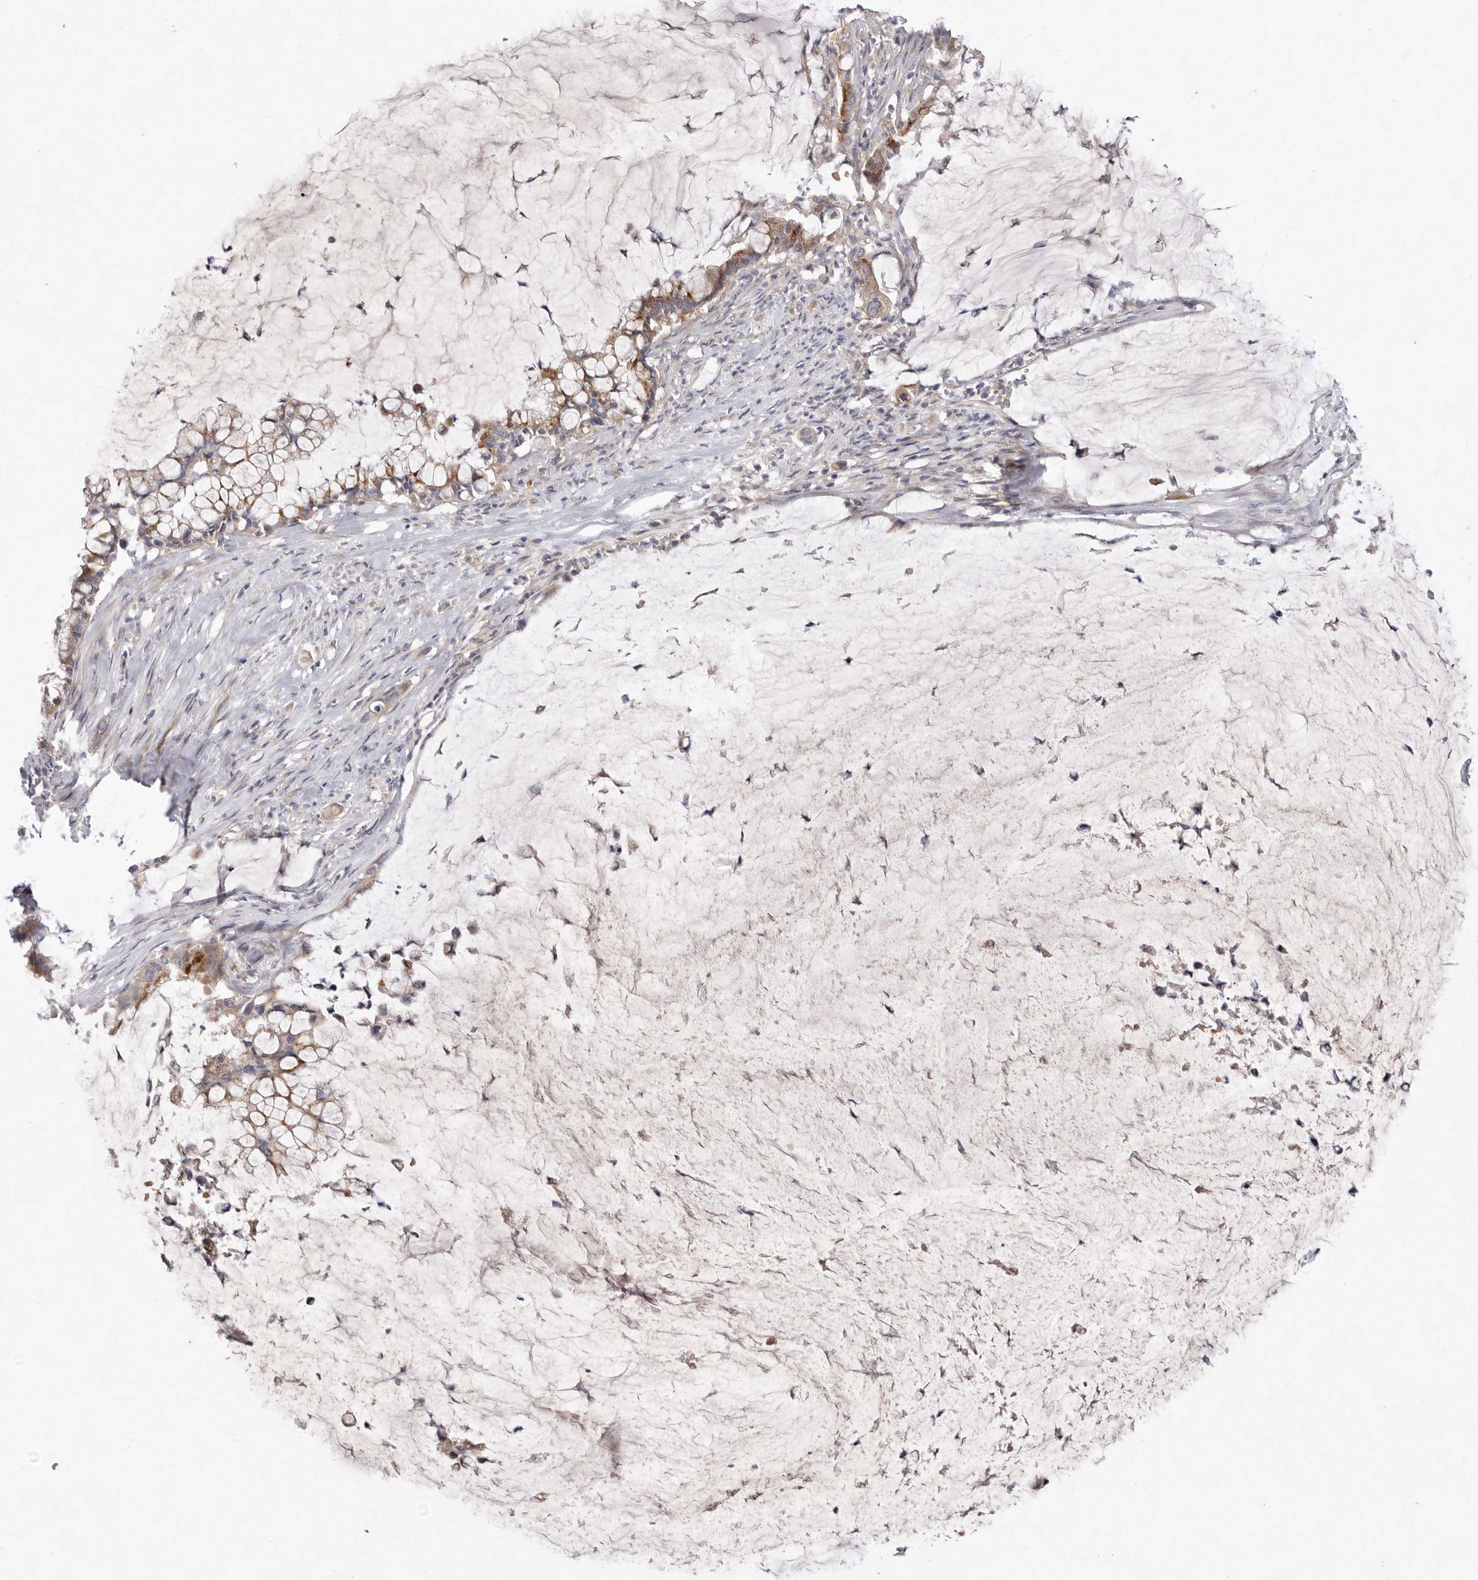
{"staining": {"intensity": "moderate", "quantity": ">75%", "location": "cytoplasmic/membranous"}, "tissue": "pancreatic cancer", "cell_type": "Tumor cells", "image_type": "cancer", "snomed": [{"axis": "morphology", "description": "Adenocarcinoma, NOS"}, {"axis": "topography", "description": "Pancreas"}], "caption": "A brown stain labels moderate cytoplasmic/membranous staining of a protein in adenocarcinoma (pancreatic) tumor cells.", "gene": "USP24", "patient": {"sex": "male", "age": 41}}